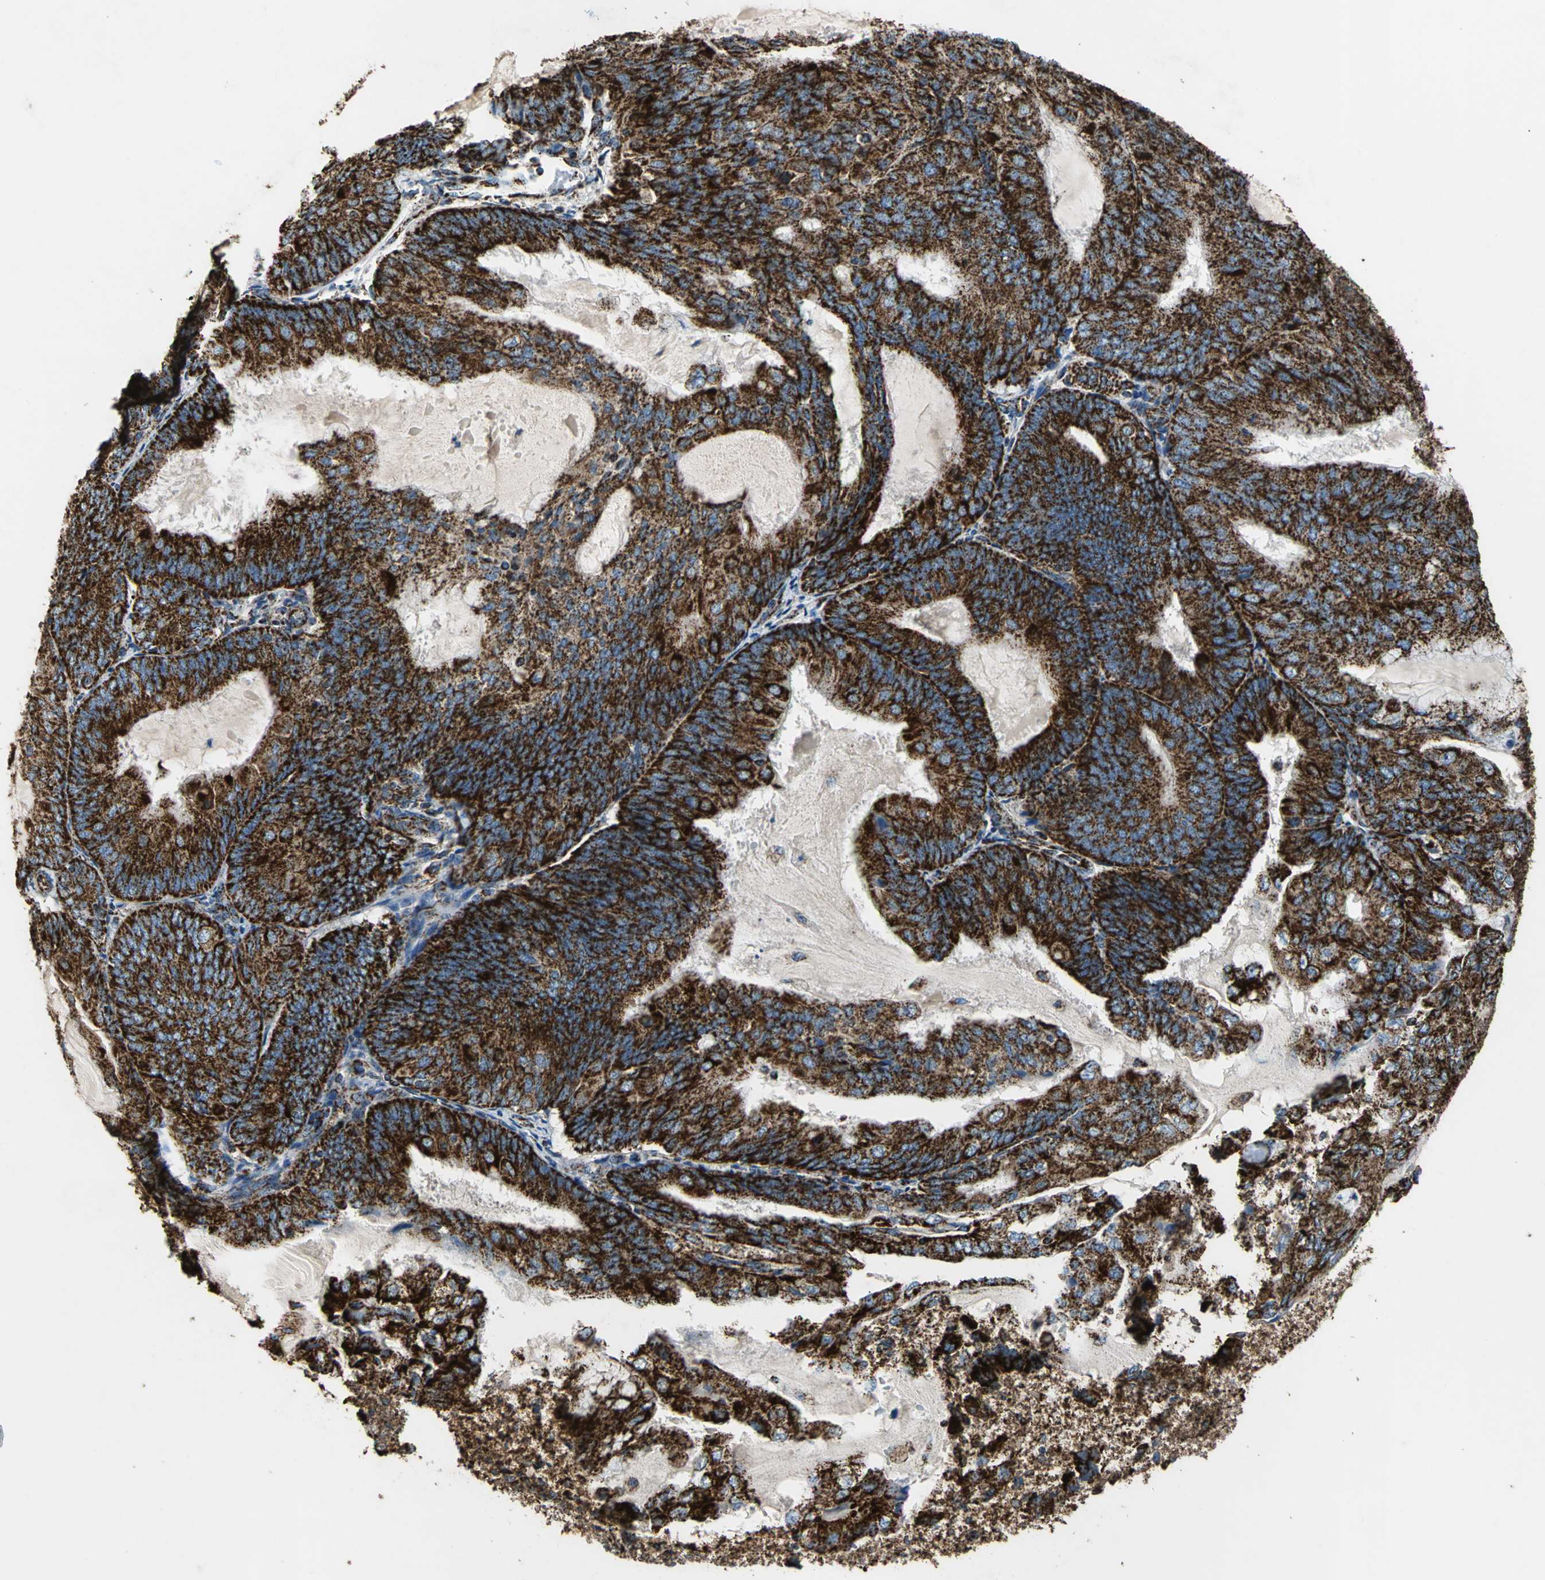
{"staining": {"intensity": "strong", "quantity": ">75%", "location": "cytoplasmic/membranous"}, "tissue": "endometrial cancer", "cell_type": "Tumor cells", "image_type": "cancer", "snomed": [{"axis": "morphology", "description": "Adenocarcinoma, NOS"}, {"axis": "topography", "description": "Endometrium"}], "caption": "Protein expression analysis of human endometrial adenocarcinoma reveals strong cytoplasmic/membranous positivity in about >75% of tumor cells.", "gene": "ECH1", "patient": {"sex": "female", "age": 81}}